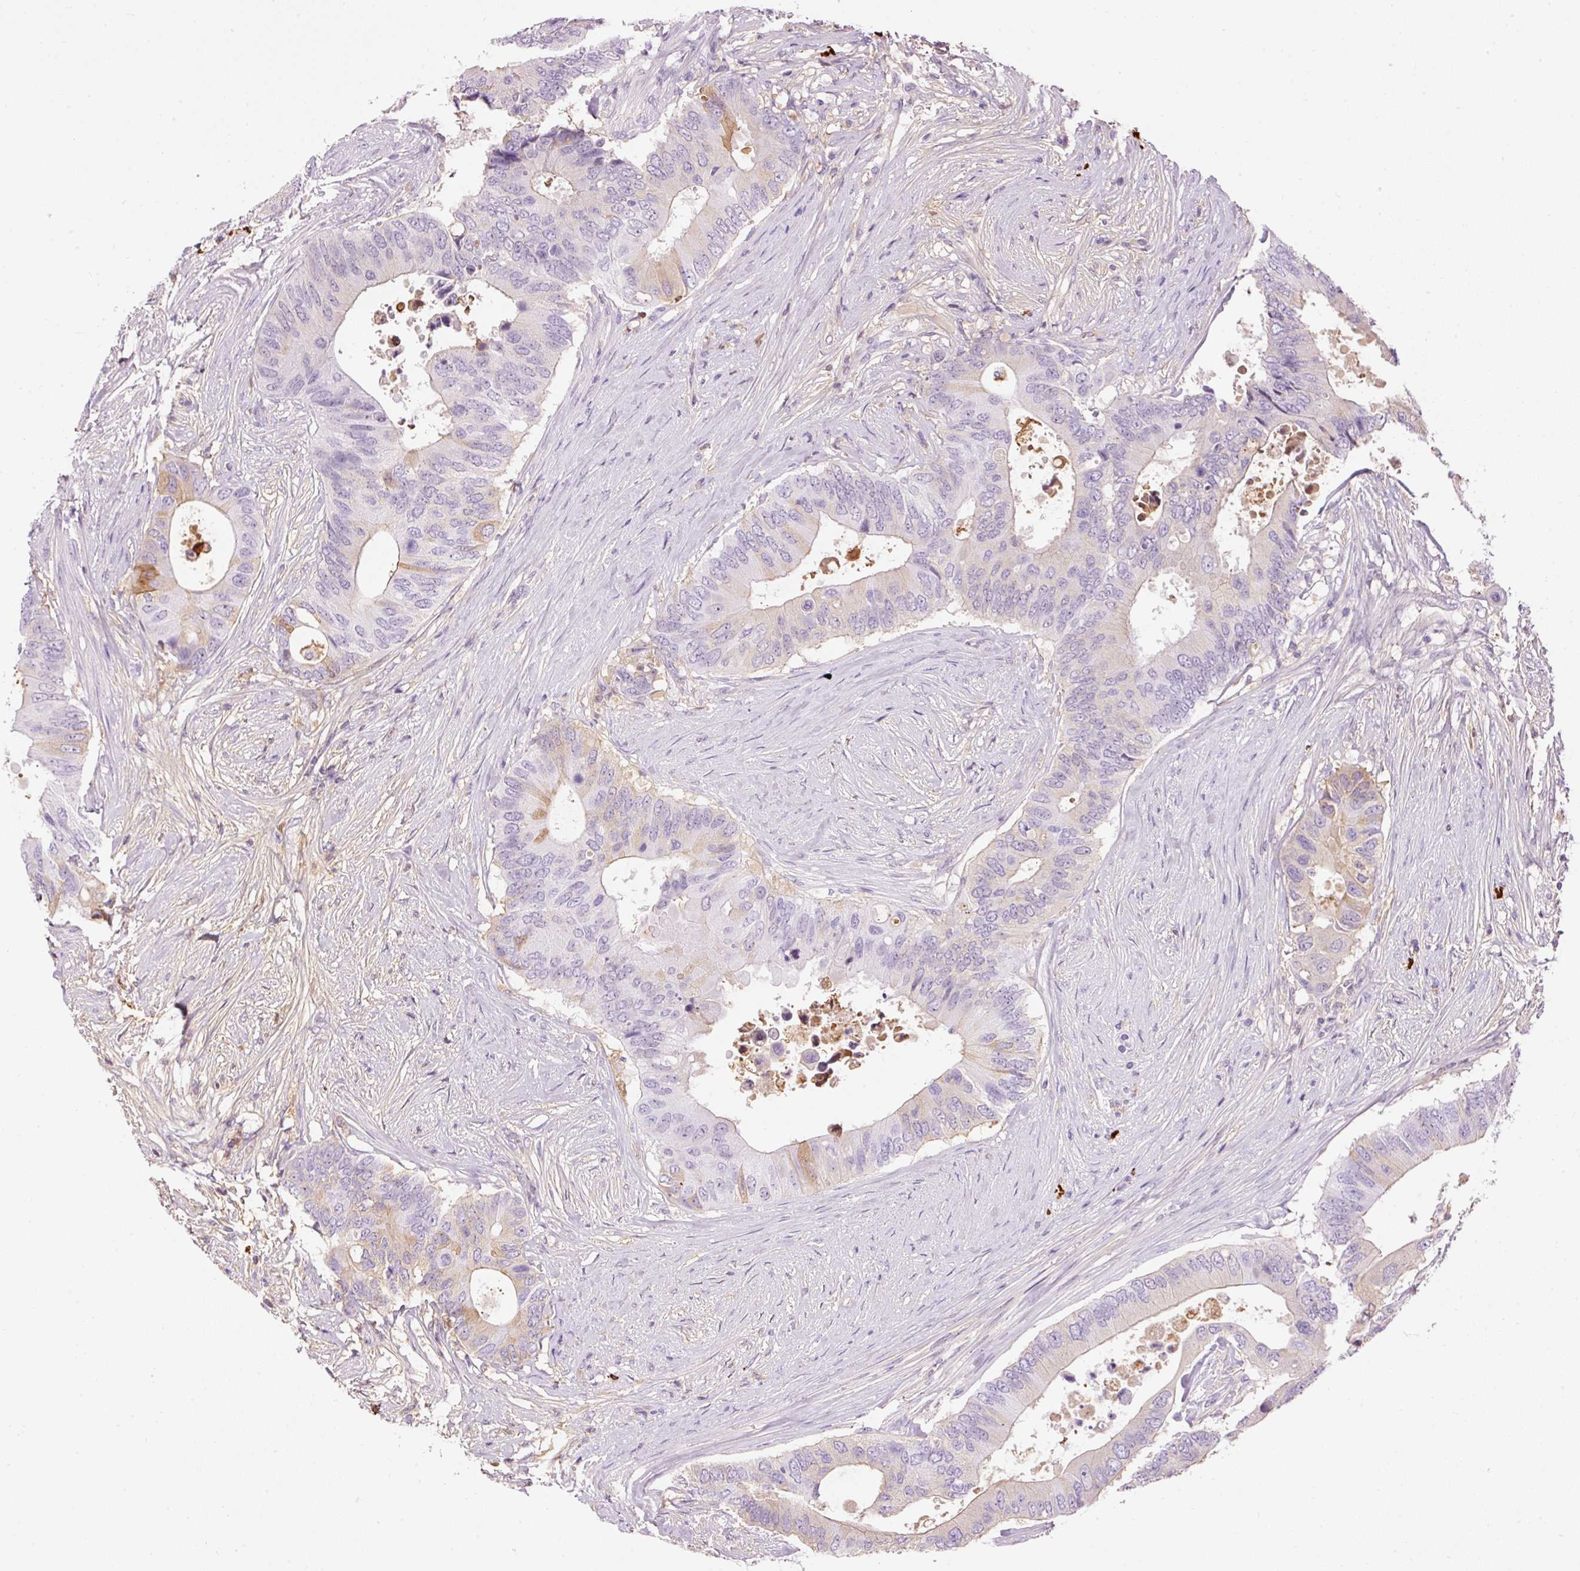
{"staining": {"intensity": "weak", "quantity": "<25%", "location": "cytoplasmic/membranous"}, "tissue": "colorectal cancer", "cell_type": "Tumor cells", "image_type": "cancer", "snomed": [{"axis": "morphology", "description": "Adenocarcinoma, NOS"}, {"axis": "topography", "description": "Colon"}], "caption": "This is an immunohistochemistry (IHC) micrograph of human adenocarcinoma (colorectal). There is no positivity in tumor cells.", "gene": "PRPF38B", "patient": {"sex": "male", "age": 71}}